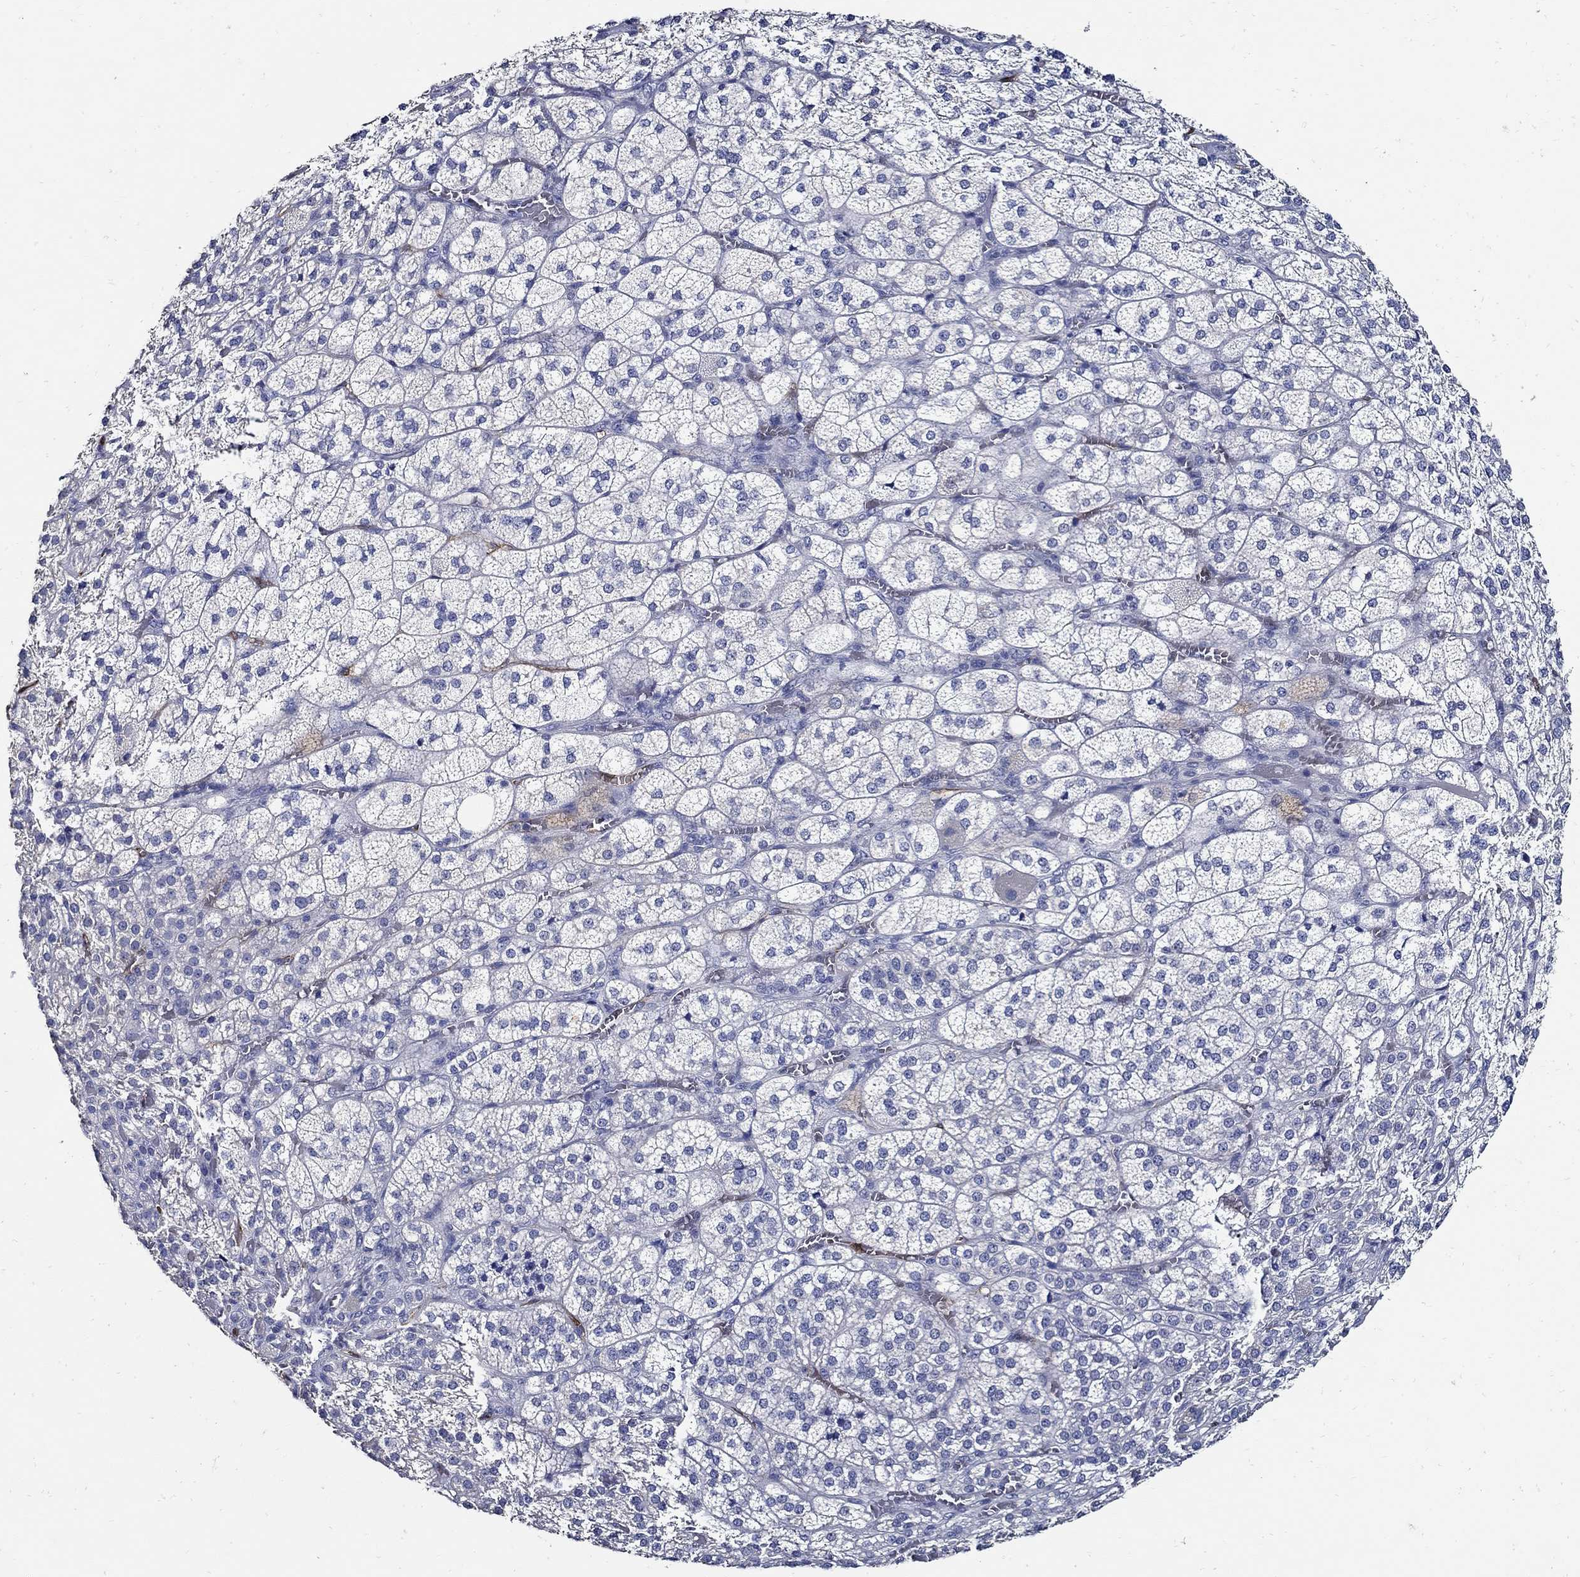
{"staining": {"intensity": "negative", "quantity": "none", "location": "none"}, "tissue": "adrenal gland", "cell_type": "Glandular cells", "image_type": "normal", "snomed": [{"axis": "morphology", "description": "Normal tissue, NOS"}, {"axis": "topography", "description": "Adrenal gland"}], "caption": "The micrograph shows no staining of glandular cells in benign adrenal gland.", "gene": "PRX", "patient": {"sex": "female", "age": 60}}